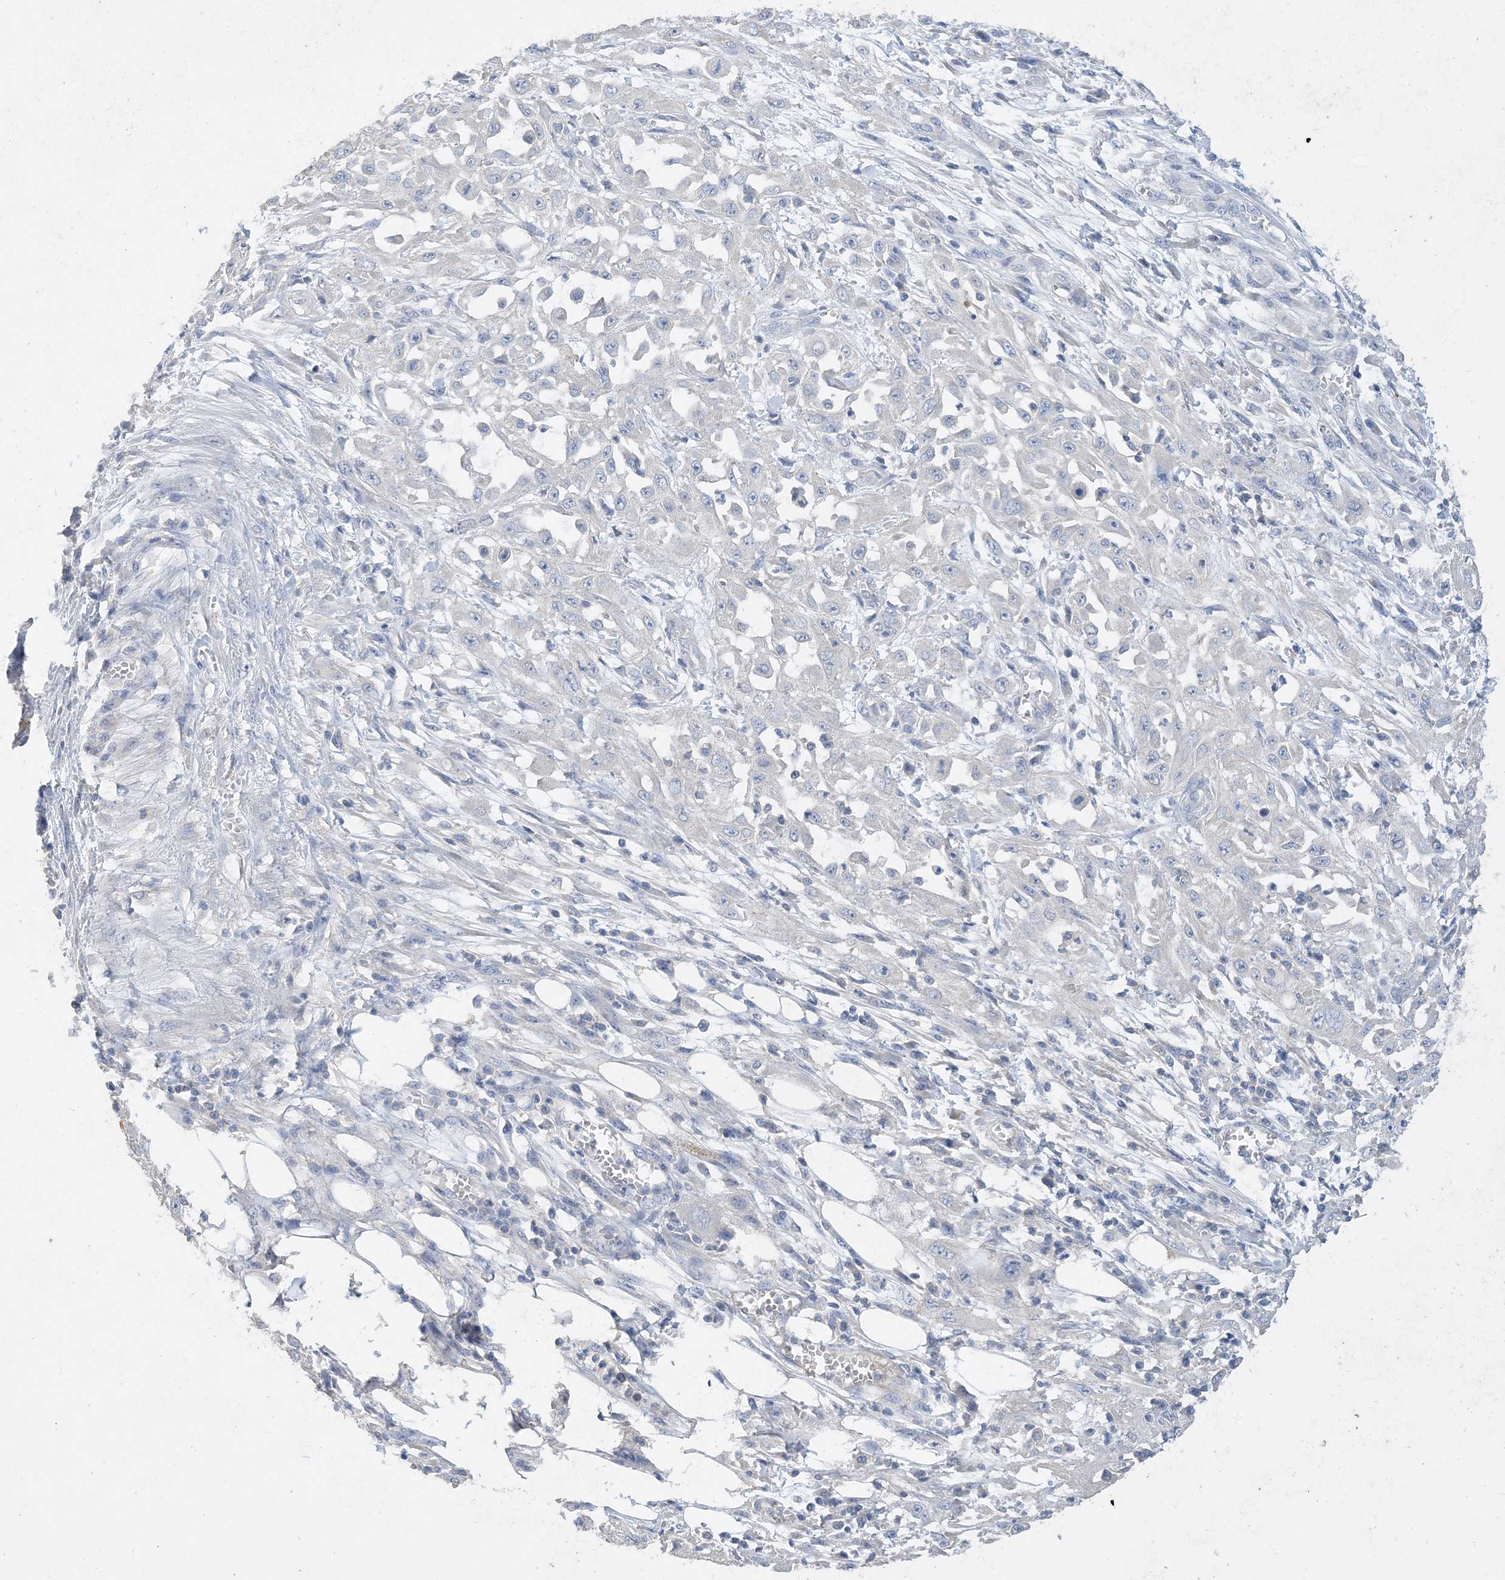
{"staining": {"intensity": "negative", "quantity": "none", "location": "none"}, "tissue": "skin cancer", "cell_type": "Tumor cells", "image_type": "cancer", "snomed": [{"axis": "morphology", "description": "Squamous cell carcinoma, NOS"}, {"axis": "morphology", "description": "Squamous cell carcinoma, metastatic, NOS"}, {"axis": "topography", "description": "Skin"}, {"axis": "topography", "description": "Lymph node"}], "caption": "High power microscopy histopathology image of an immunohistochemistry photomicrograph of skin cancer (squamous cell carcinoma), revealing no significant expression in tumor cells.", "gene": "KPRP", "patient": {"sex": "male", "age": 75}}